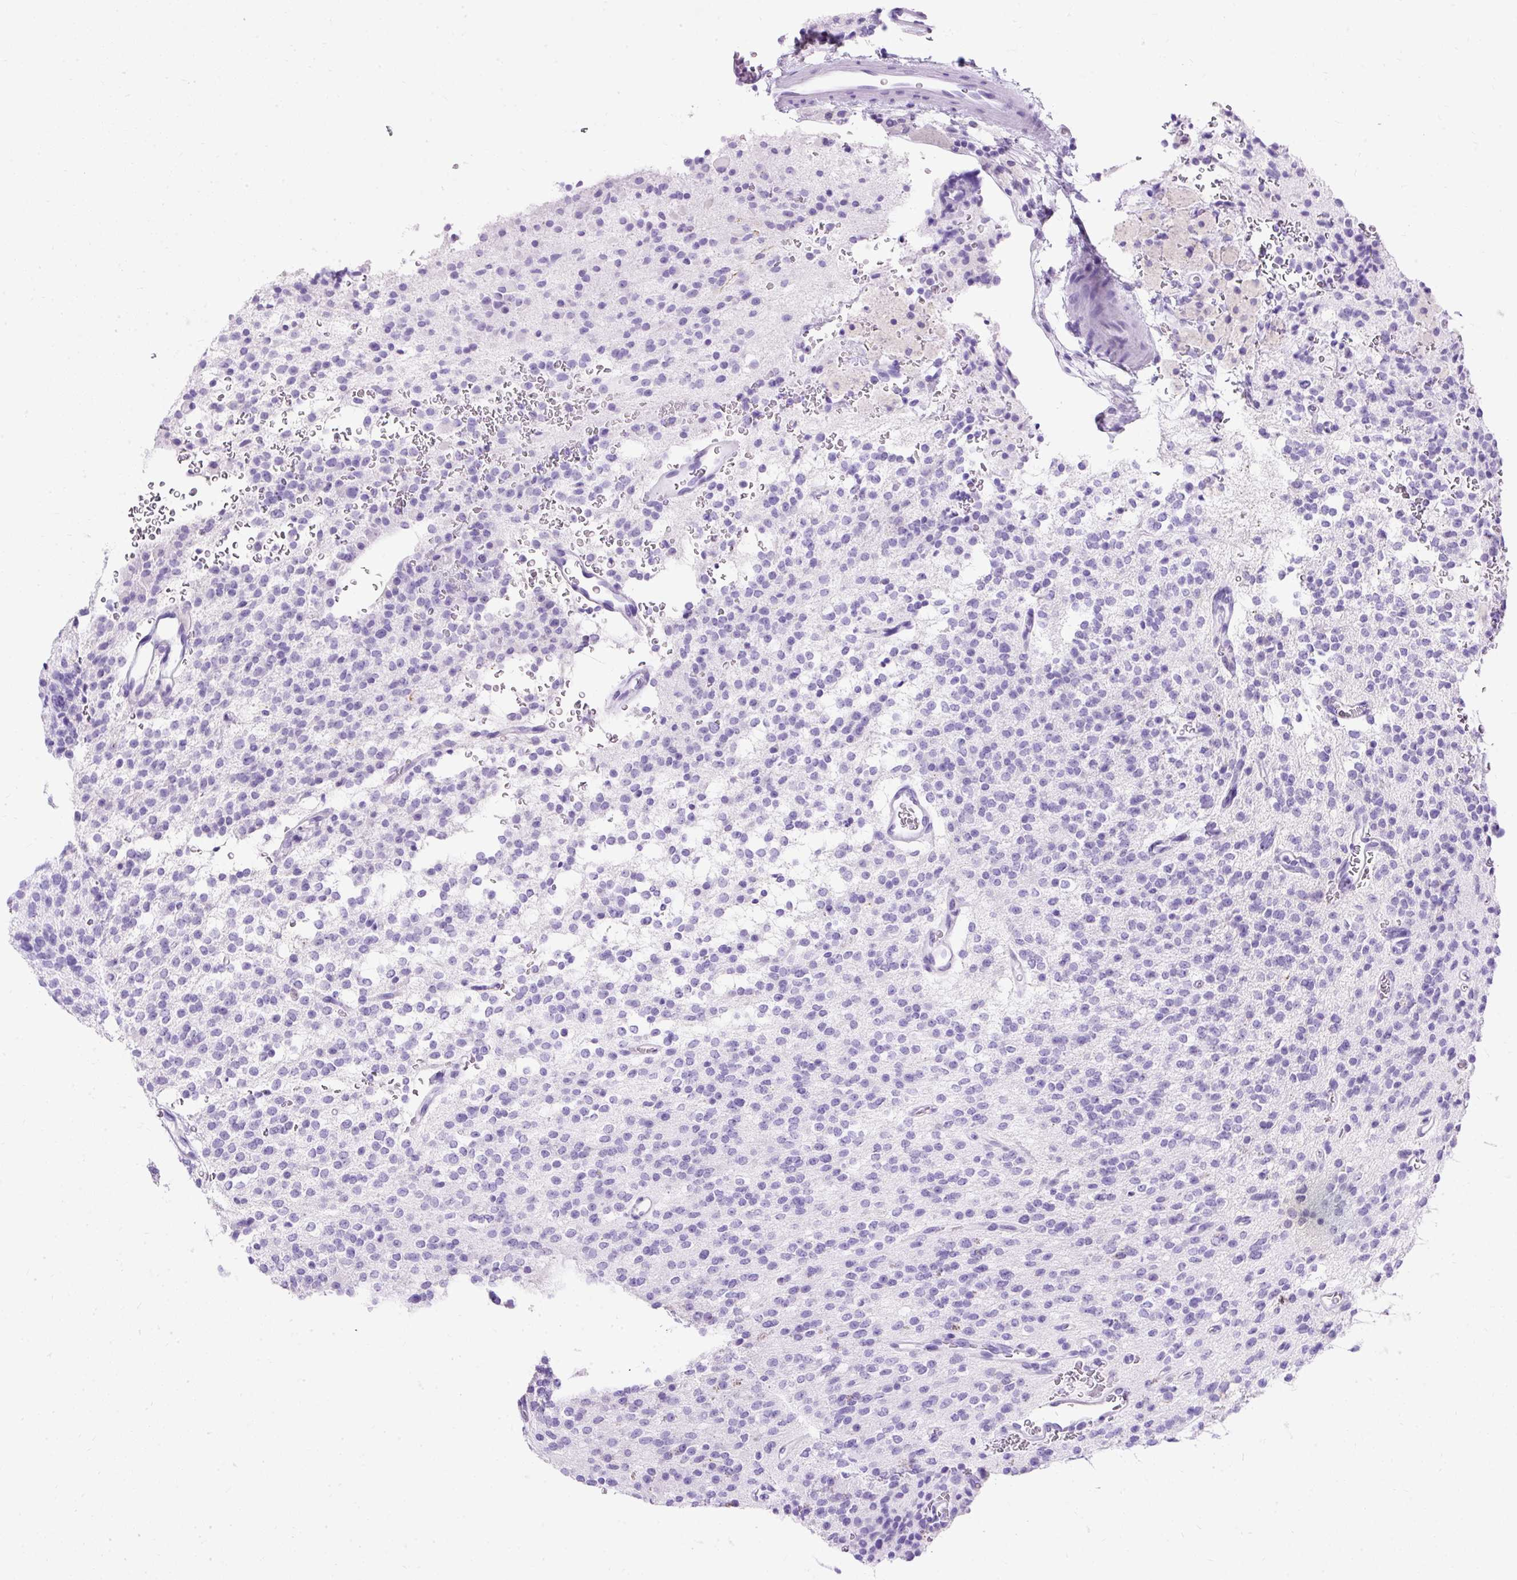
{"staining": {"intensity": "negative", "quantity": "none", "location": "none"}, "tissue": "glioma", "cell_type": "Tumor cells", "image_type": "cancer", "snomed": [{"axis": "morphology", "description": "Glioma, malignant, High grade"}, {"axis": "topography", "description": "Brain"}], "caption": "IHC micrograph of neoplastic tissue: glioma stained with DAB (3,3'-diaminobenzidine) exhibits no significant protein expression in tumor cells. (IHC, brightfield microscopy, high magnification).", "gene": "PVALB", "patient": {"sex": "male", "age": 34}}